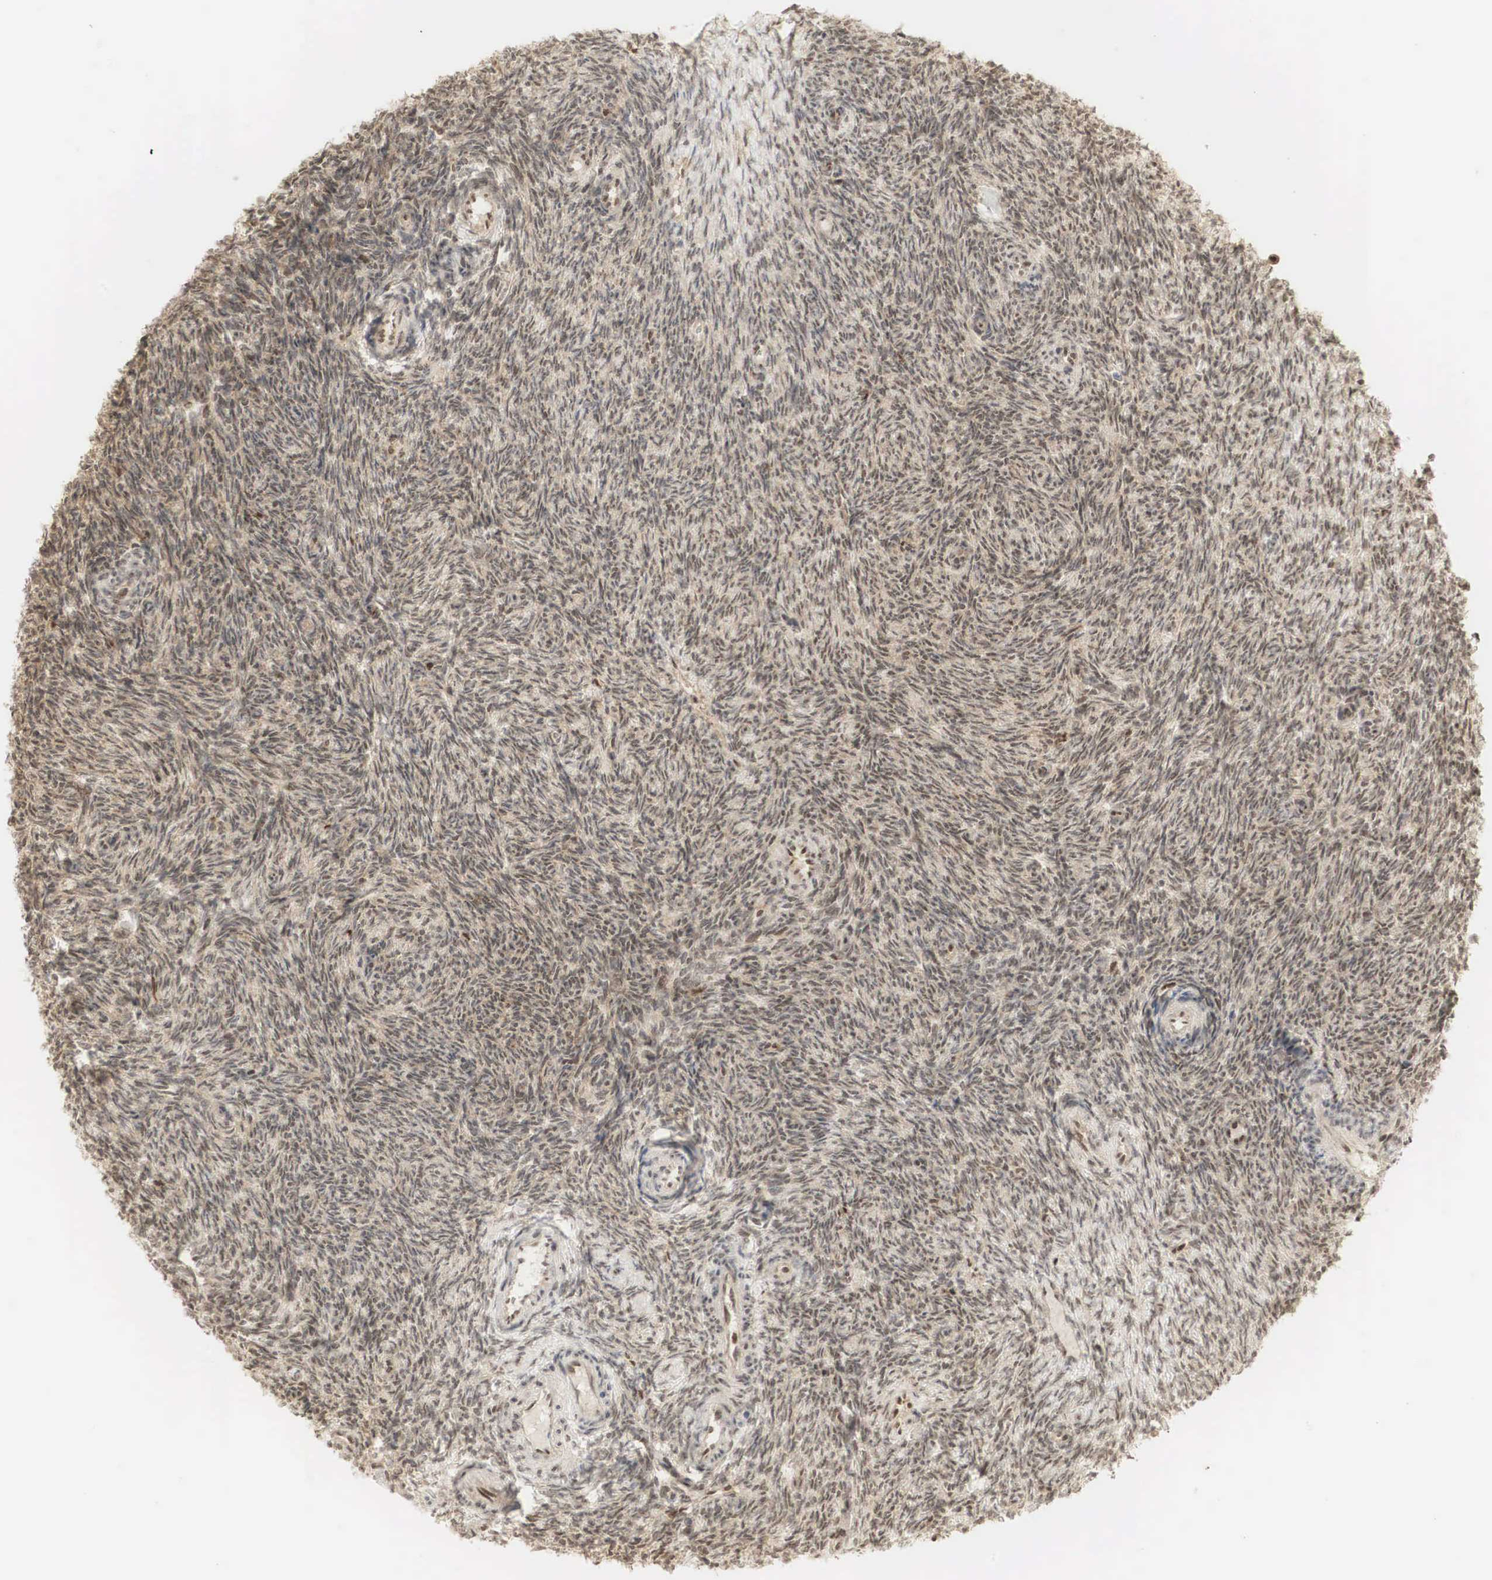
{"staining": {"intensity": "moderate", "quantity": "25%-75%", "location": "cytoplasmic/membranous,nuclear"}, "tissue": "ovary", "cell_type": "Ovarian stroma cells", "image_type": "normal", "snomed": [{"axis": "morphology", "description": "Normal tissue, NOS"}, {"axis": "topography", "description": "Ovary"}], "caption": "Benign ovary was stained to show a protein in brown. There is medium levels of moderate cytoplasmic/membranous,nuclear expression in approximately 25%-75% of ovarian stroma cells. (brown staining indicates protein expression, while blue staining denotes nuclei).", "gene": "RNF113A", "patient": {"sex": "female", "age": 32}}